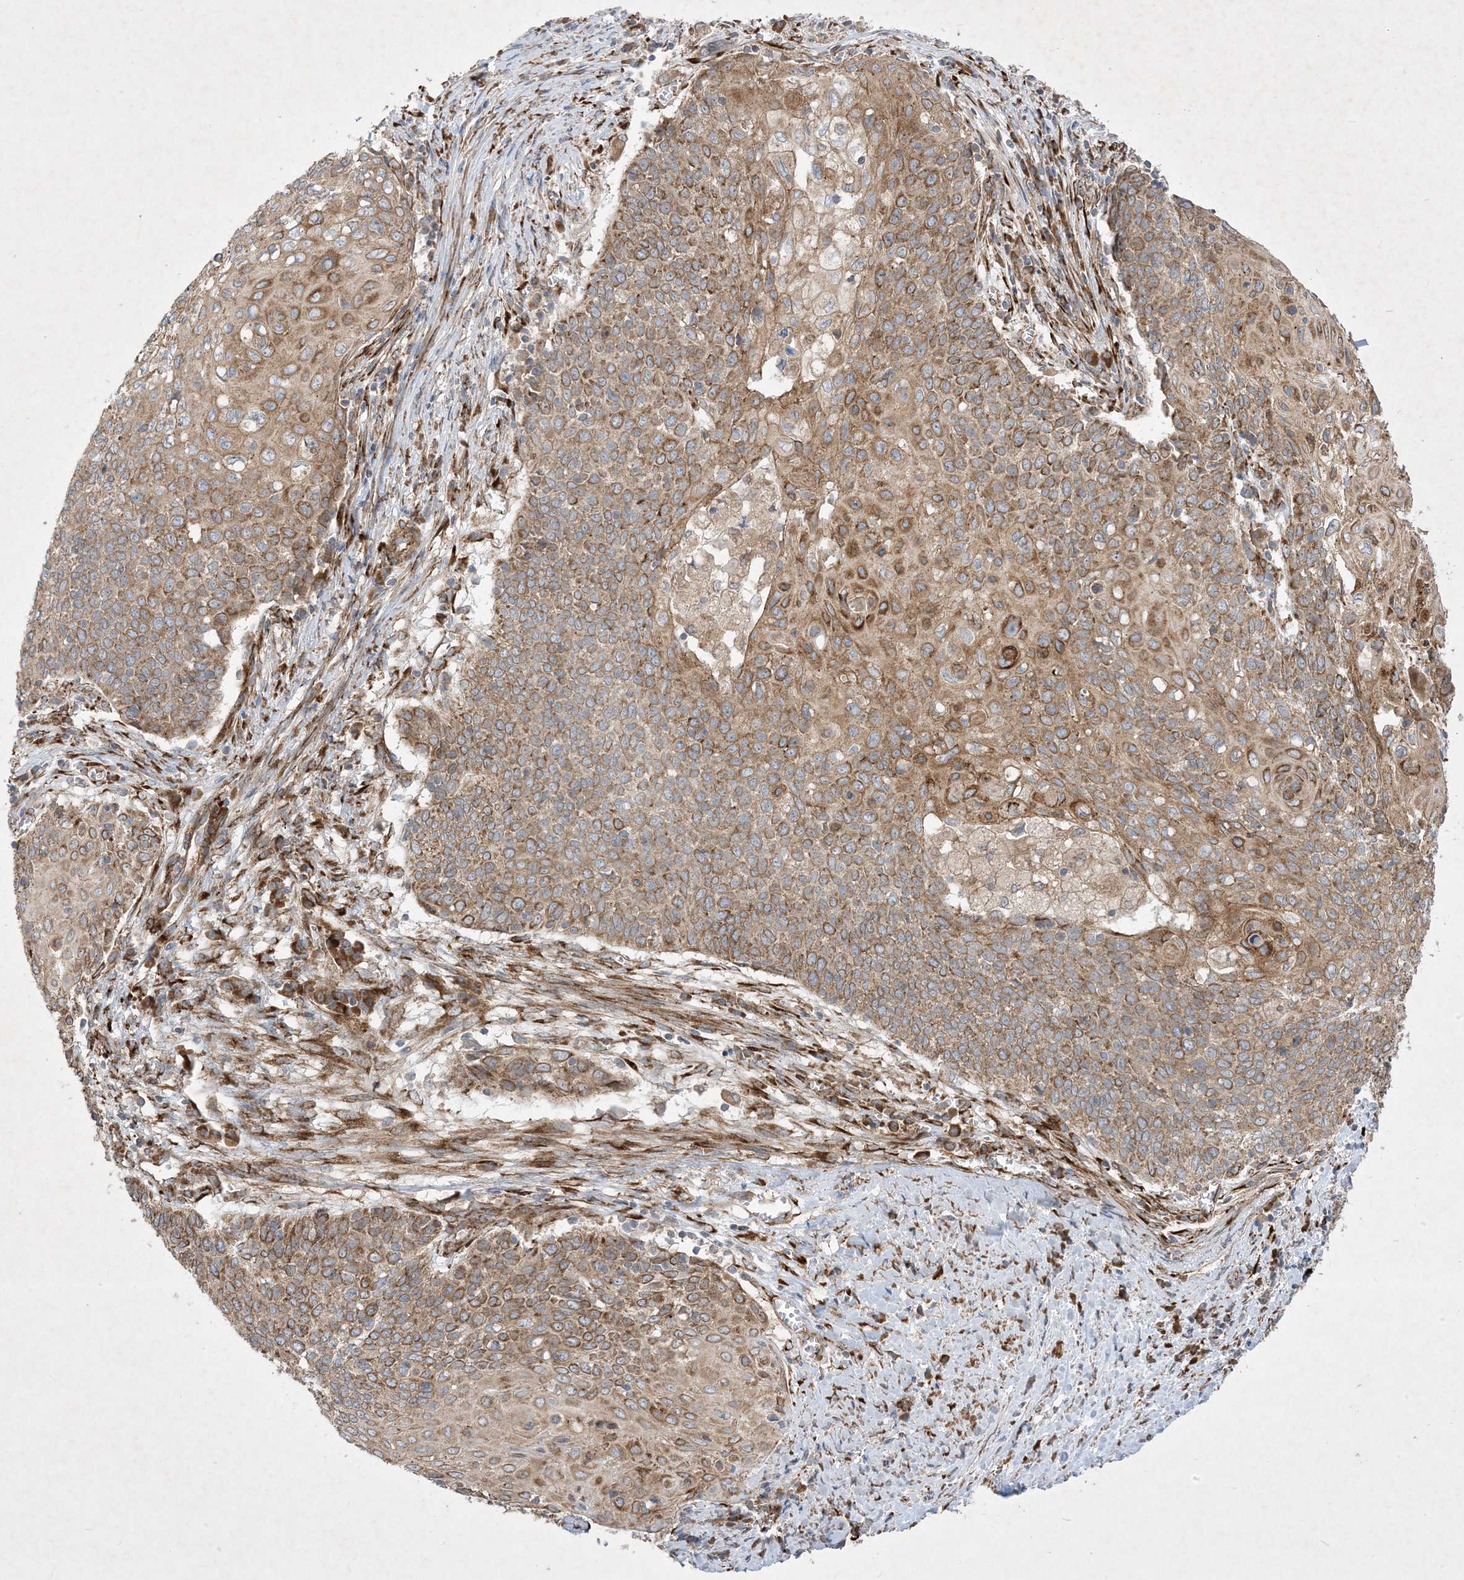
{"staining": {"intensity": "moderate", "quantity": ">75%", "location": "cytoplasmic/membranous"}, "tissue": "cervical cancer", "cell_type": "Tumor cells", "image_type": "cancer", "snomed": [{"axis": "morphology", "description": "Squamous cell carcinoma, NOS"}, {"axis": "topography", "description": "Cervix"}], "caption": "About >75% of tumor cells in cervical cancer show moderate cytoplasmic/membranous protein positivity as visualized by brown immunohistochemical staining.", "gene": "OTOP1", "patient": {"sex": "female", "age": 39}}